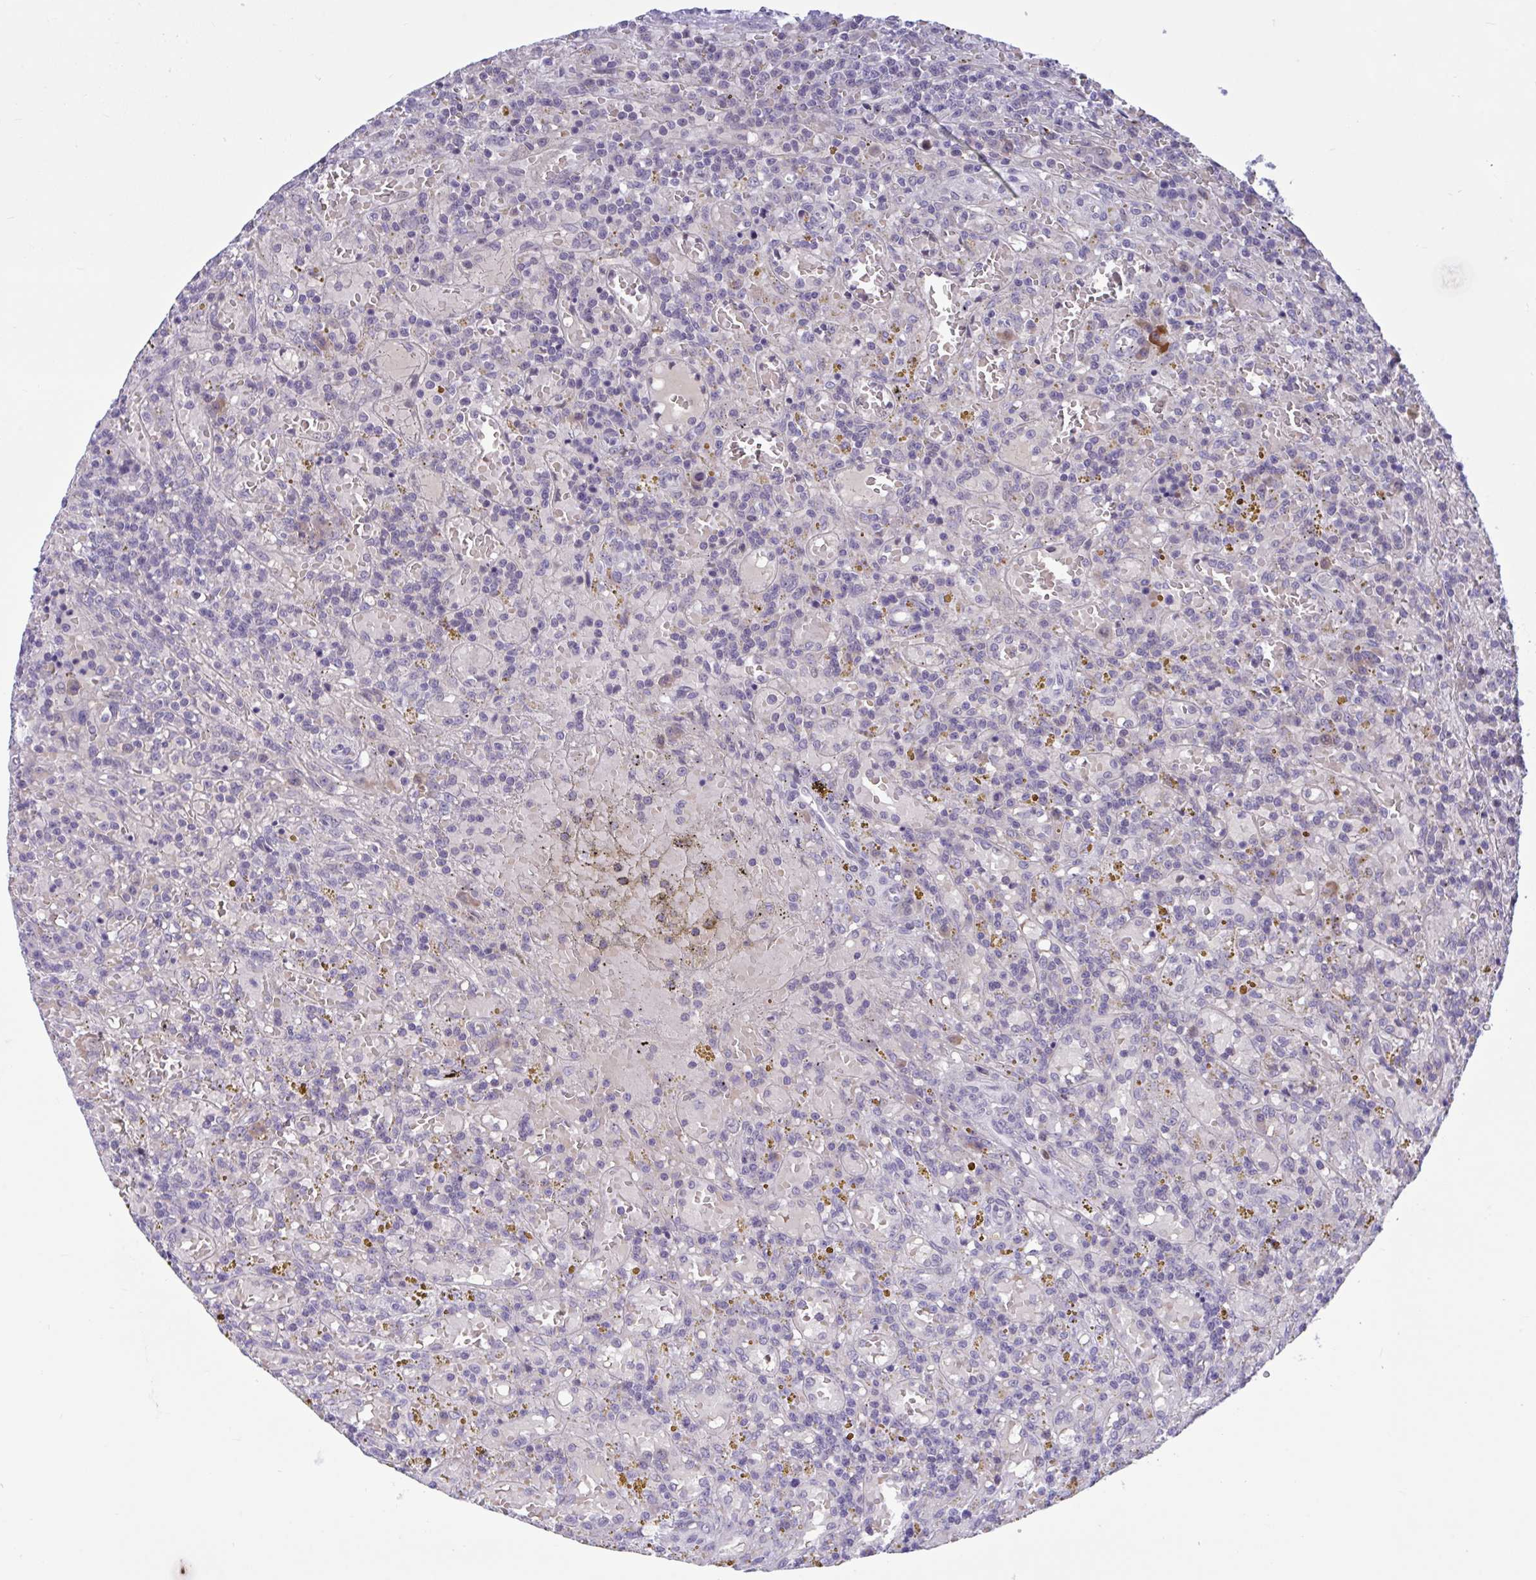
{"staining": {"intensity": "negative", "quantity": "none", "location": "none"}, "tissue": "lymphoma", "cell_type": "Tumor cells", "image_type": "cancer", "snomed": [{"axis": "morphology", "description": "Malignant lymphoma, non-Hodgkin's type, Low grade"}, {"axis": "topography", "description": "Spleen"}], "caption": "Immunohistochemistry image of human lymphoma stained for a protein (brown), which demonstrates no expression in tumor cells.", "gene": "CNGB3", "patient": {"sex": "female", "age": 65}}